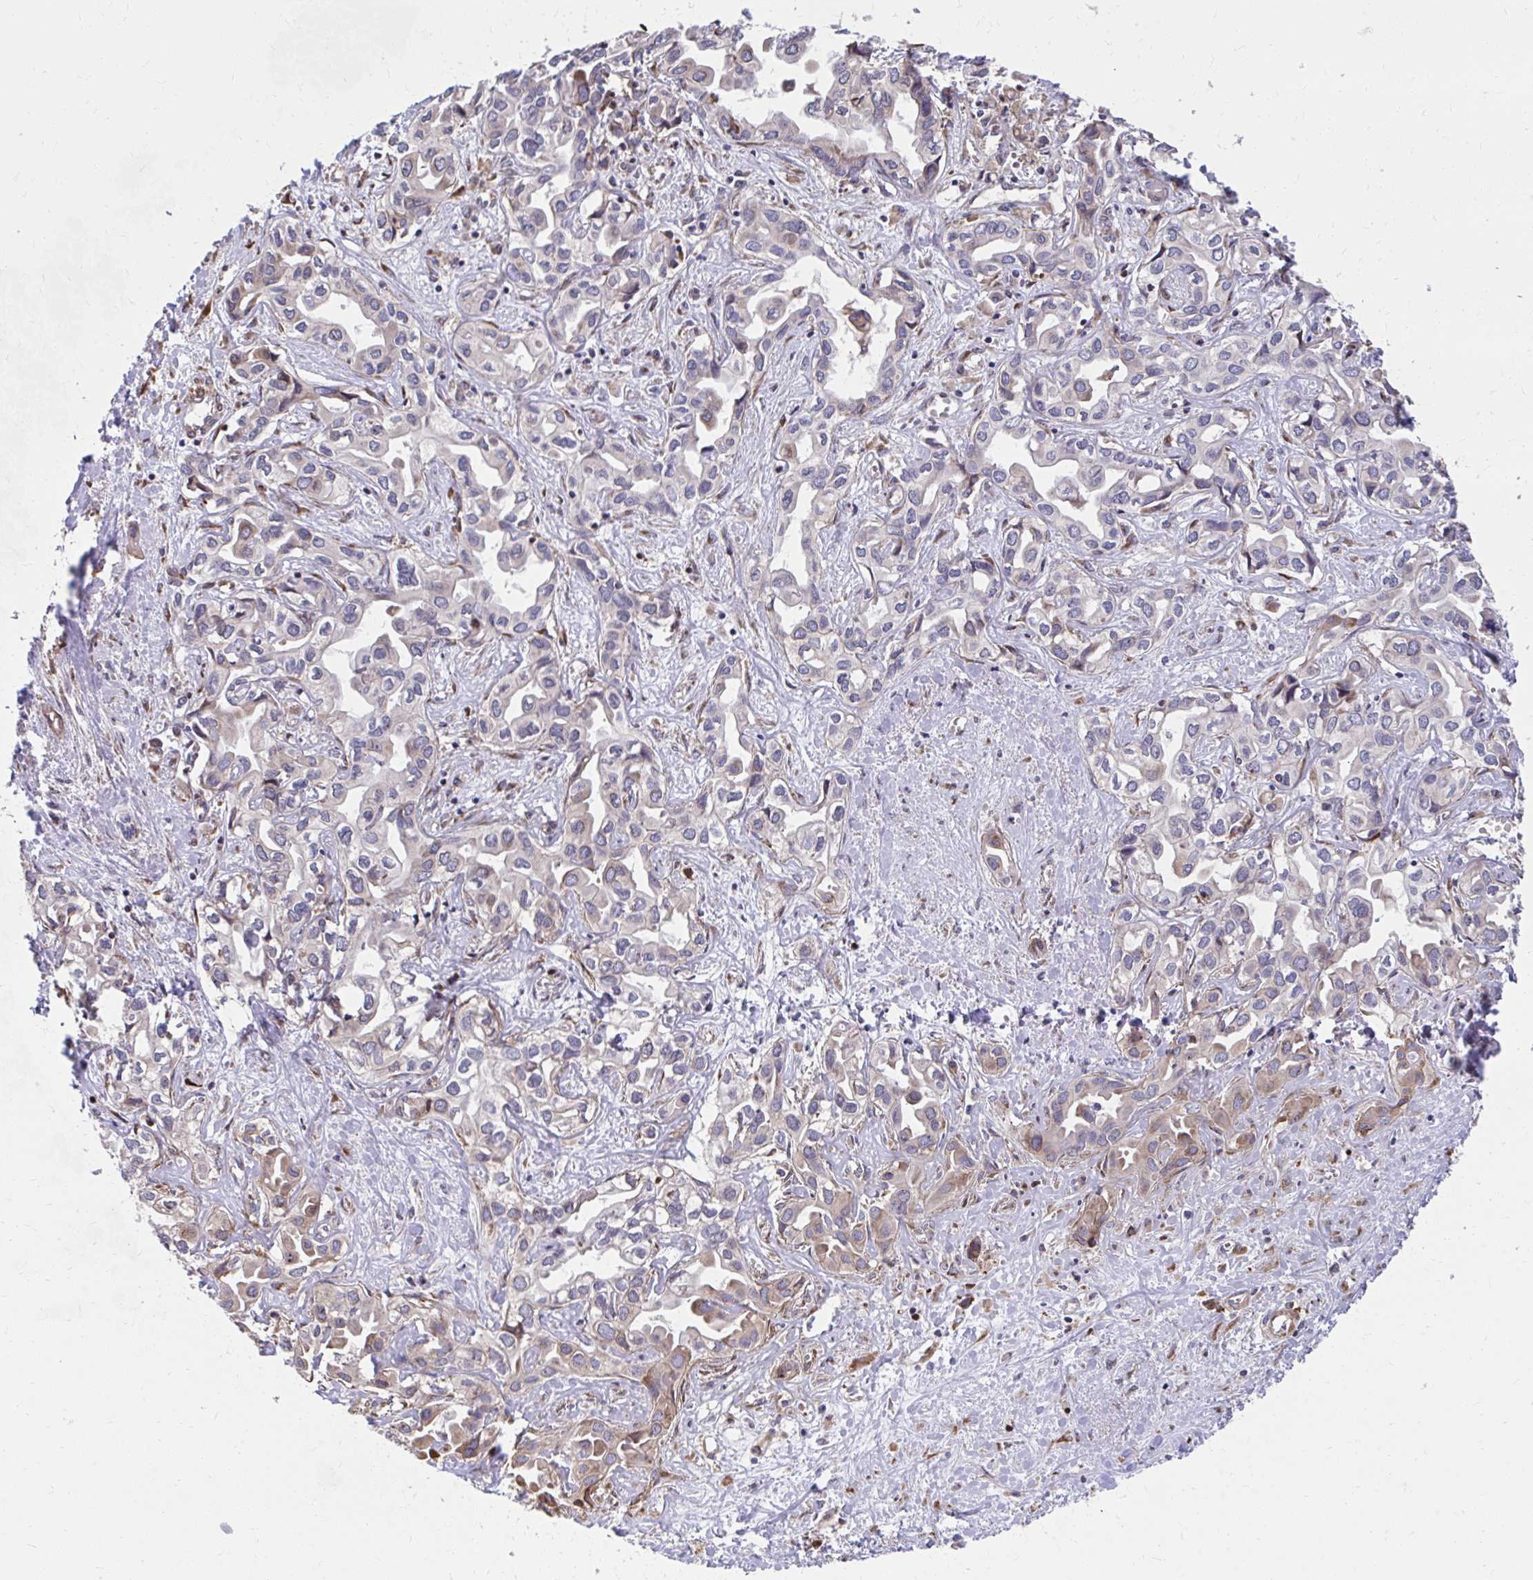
{"staining": {"intensity": "negative", "quantity": "none", "location": "none"}, "tissue": "liver cancer", "cell_type": "Tumor cells", "image_type": "cancer", "snomed": [{"axis": "morphology", "description": "Cholangiocarcinoma"}, {"axis": "topography", "description": "Liver"}], "caption": "IHC of human cholangiocarcinoma (liver) exhibits no positivity in tumor cells. Nuclei are stained in blue.", "gene": "ZNF778", "patient": {"sex": "female", "age": 64}}